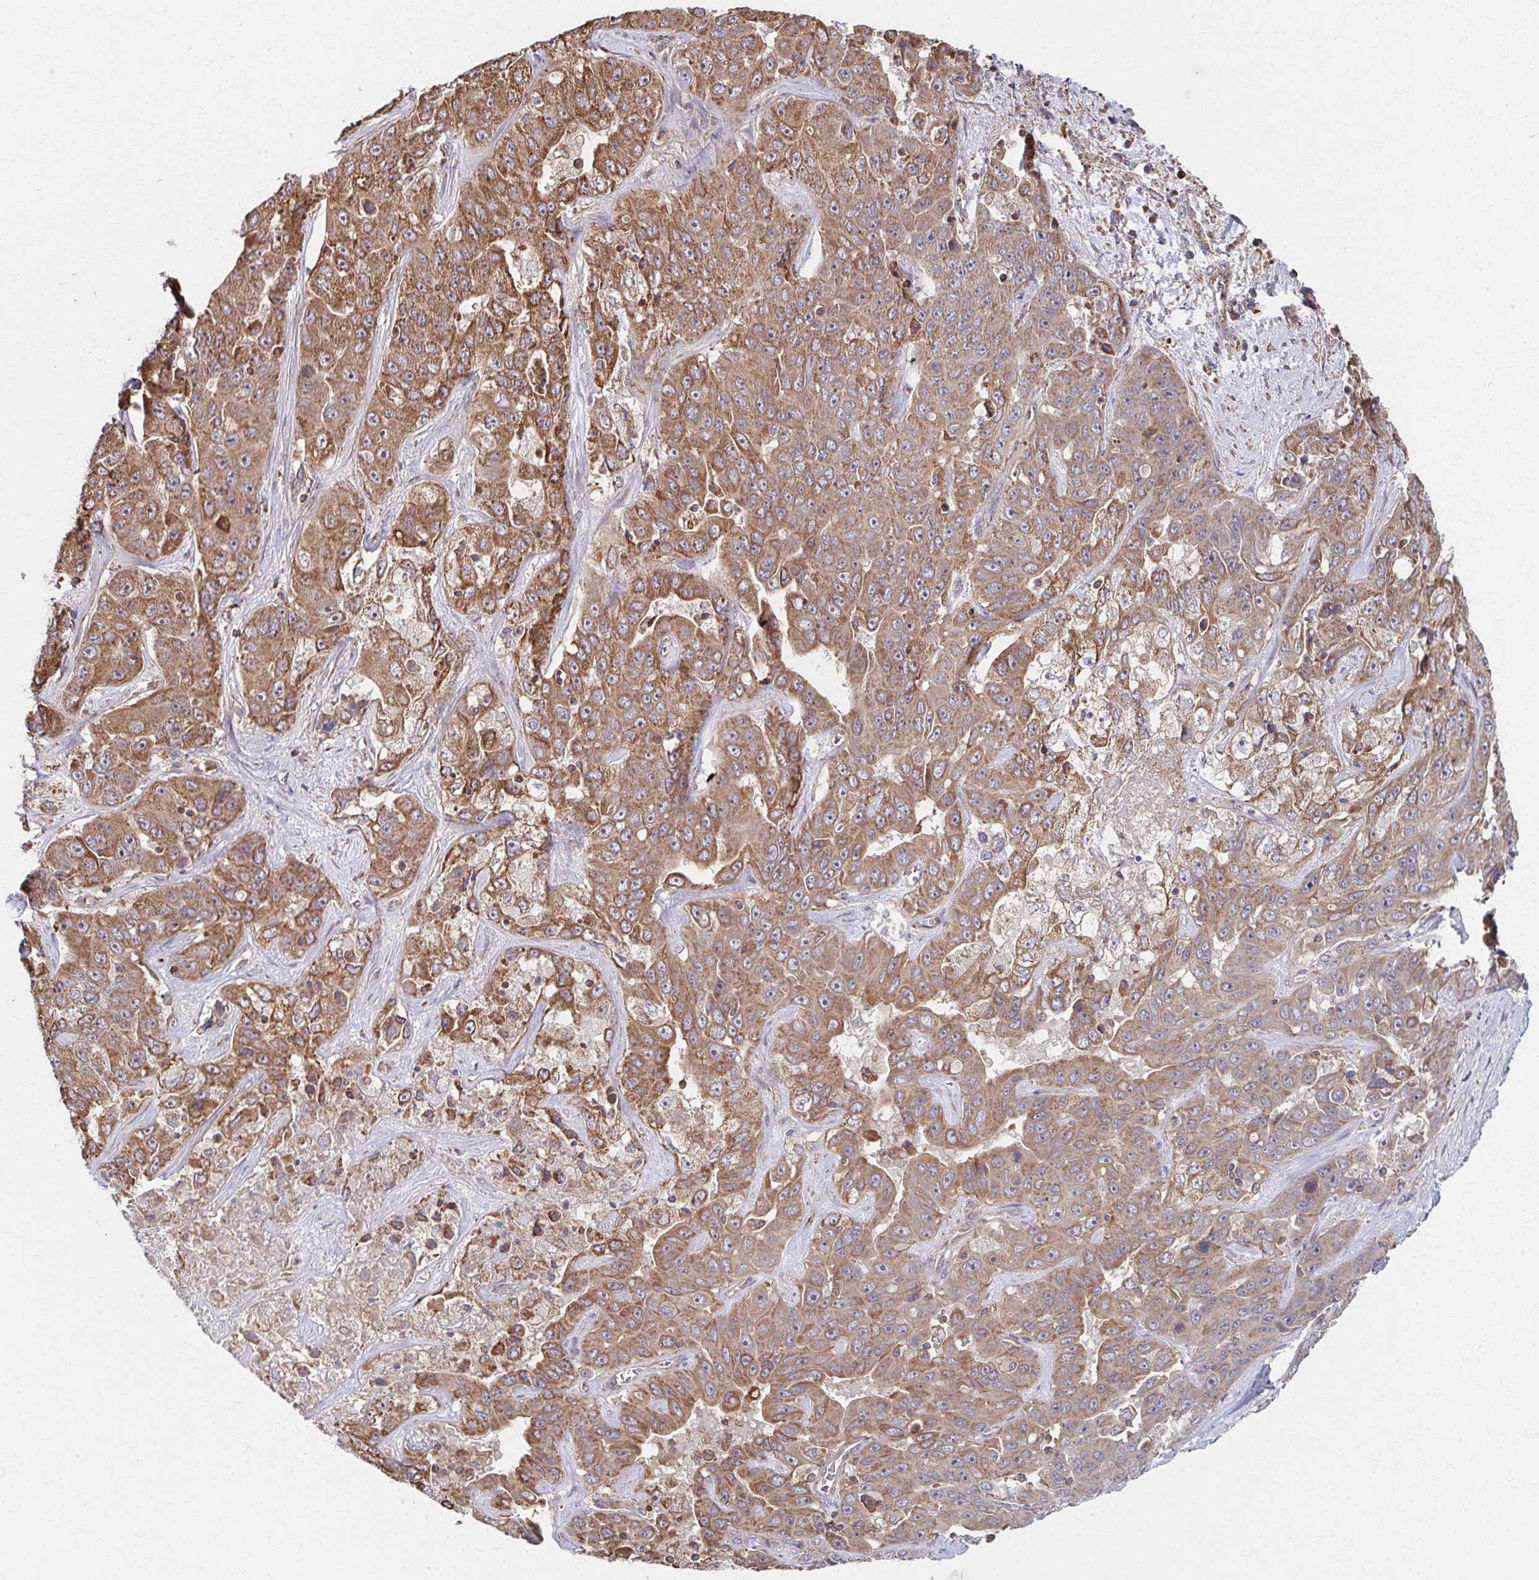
{"staining": {"intensity": "moderate", "quantity": ">75%", "location": "cytoplasmic/membranous"}, "tissue": "liver cancer", "cell_type": "Tumor cells", "image_type": "cancer", "snomed": [{"axis": "morphology", "description": "Cholangiocarcinoma"}, {"axis": "topography", "description": "Liver"}], "caption": "Immunohistochemistry (IHC) photomicrograph of human cholangiocarcinoma (liver) stained for a protein (brown), which displays medium levels of moderate cytoplasmic/membranous positivity in approximately >75% of tumor cells.", "gene": "KLHL34", "patient": {"sex": "female", "age": 52}}